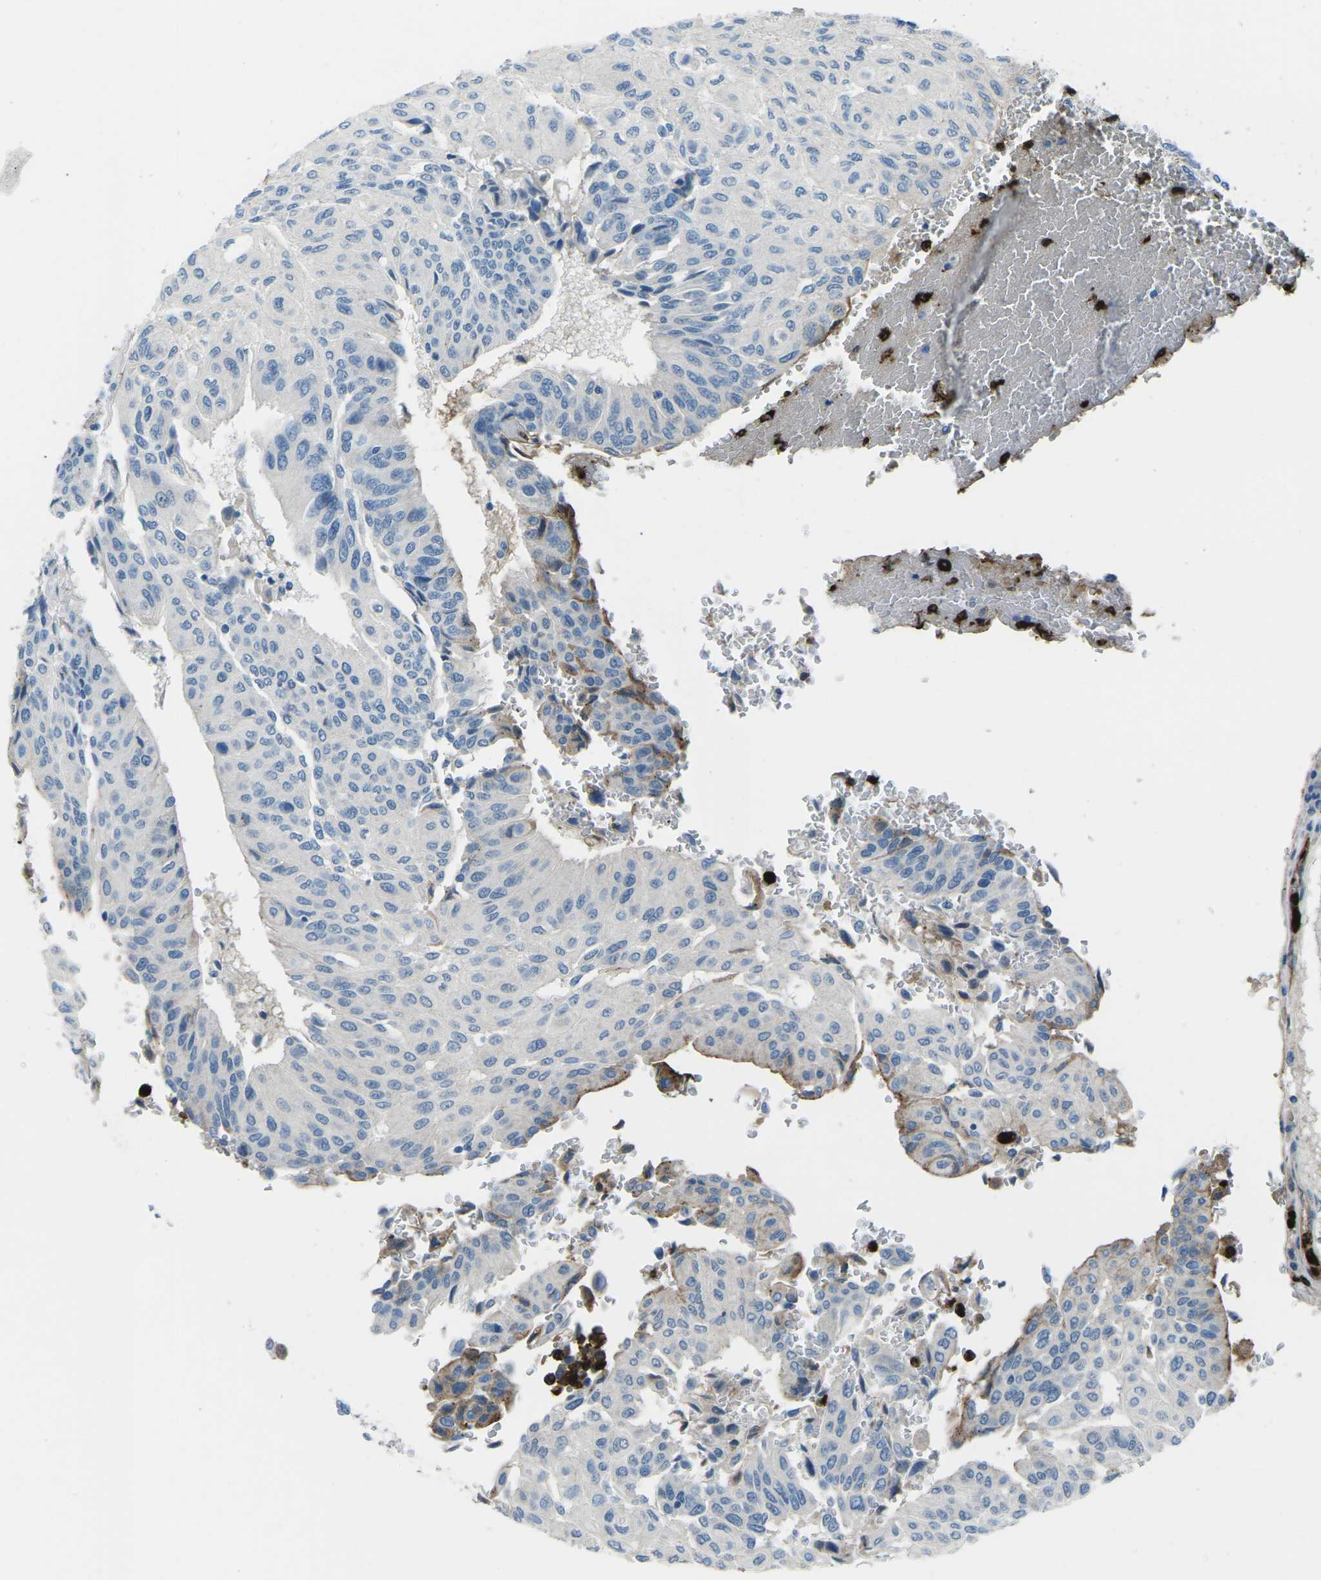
{"staining": {"intensity": "negative", "quantity": "none", "location": "none"}, "tissue": "urothelial cancer", "cell_type": "Tumor cells", "image_type": "cancer", "snomed": [{"axis": "morphology", "description": "Urothelial carcinoma, High grade"}, {"axis": "topography", "description": "Urinary bladder"}], "caption": "The image displays no staining of tumor cells in urothelial cancer.", "gene": "FCN1", "patient": {"sex": "male", "age": 66}}